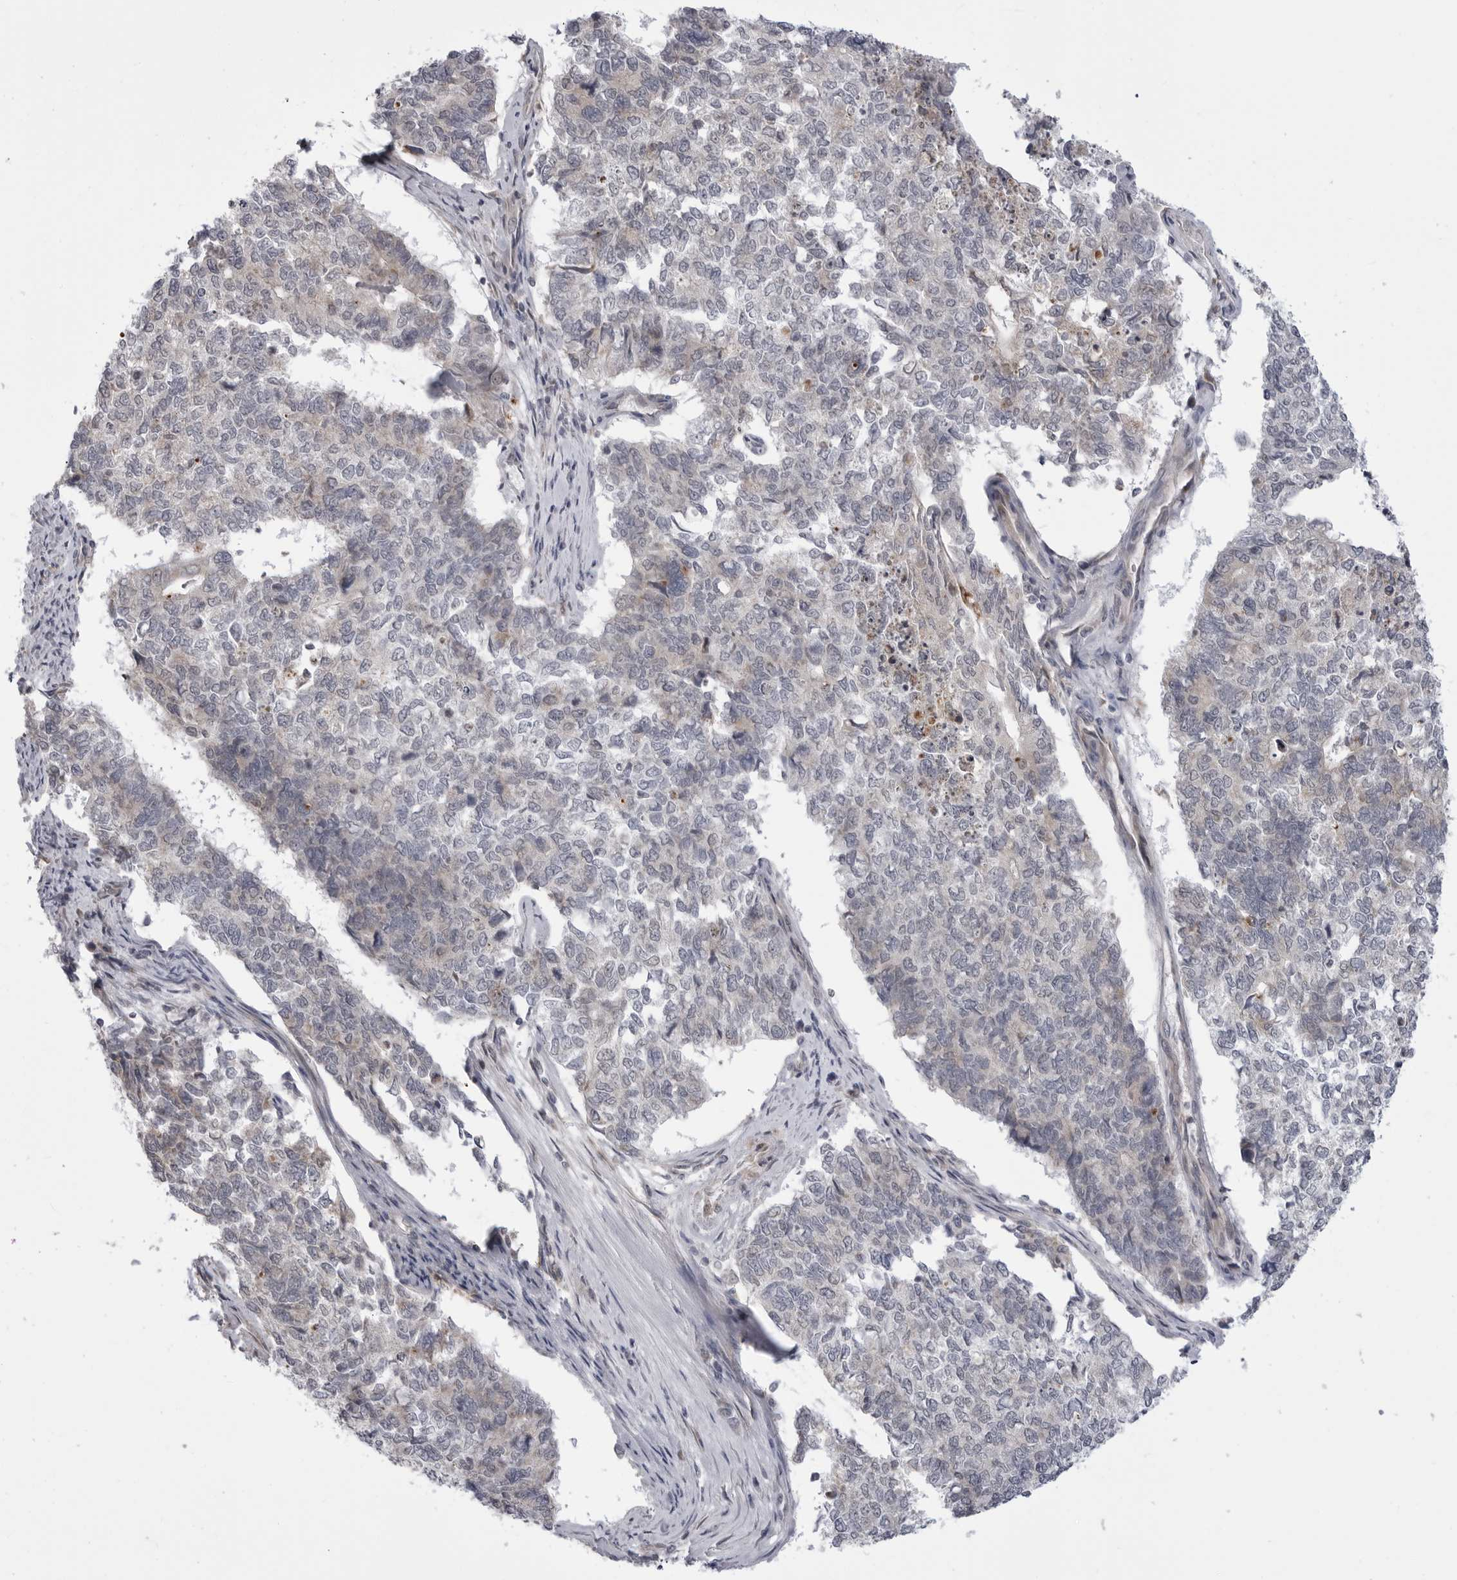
{"staining": {"intensity": "negative", "quantity": "none", "location": "none"}, "tissue": "cervical cancer", "cell_type": "Tumor cells", "image_type": "cancer", "snomed": [{"axis": "morphology", "description": "Squamous cell carcinoma, NOS"}, {"axis": "topography", "description": "Cervix"}], "caption": "Tumor cells show no significant positivity in cervical cancer (squamous cell carcinoma).", "gene": "CCDC18", "patient": {"sex": "female", "age": 63}}